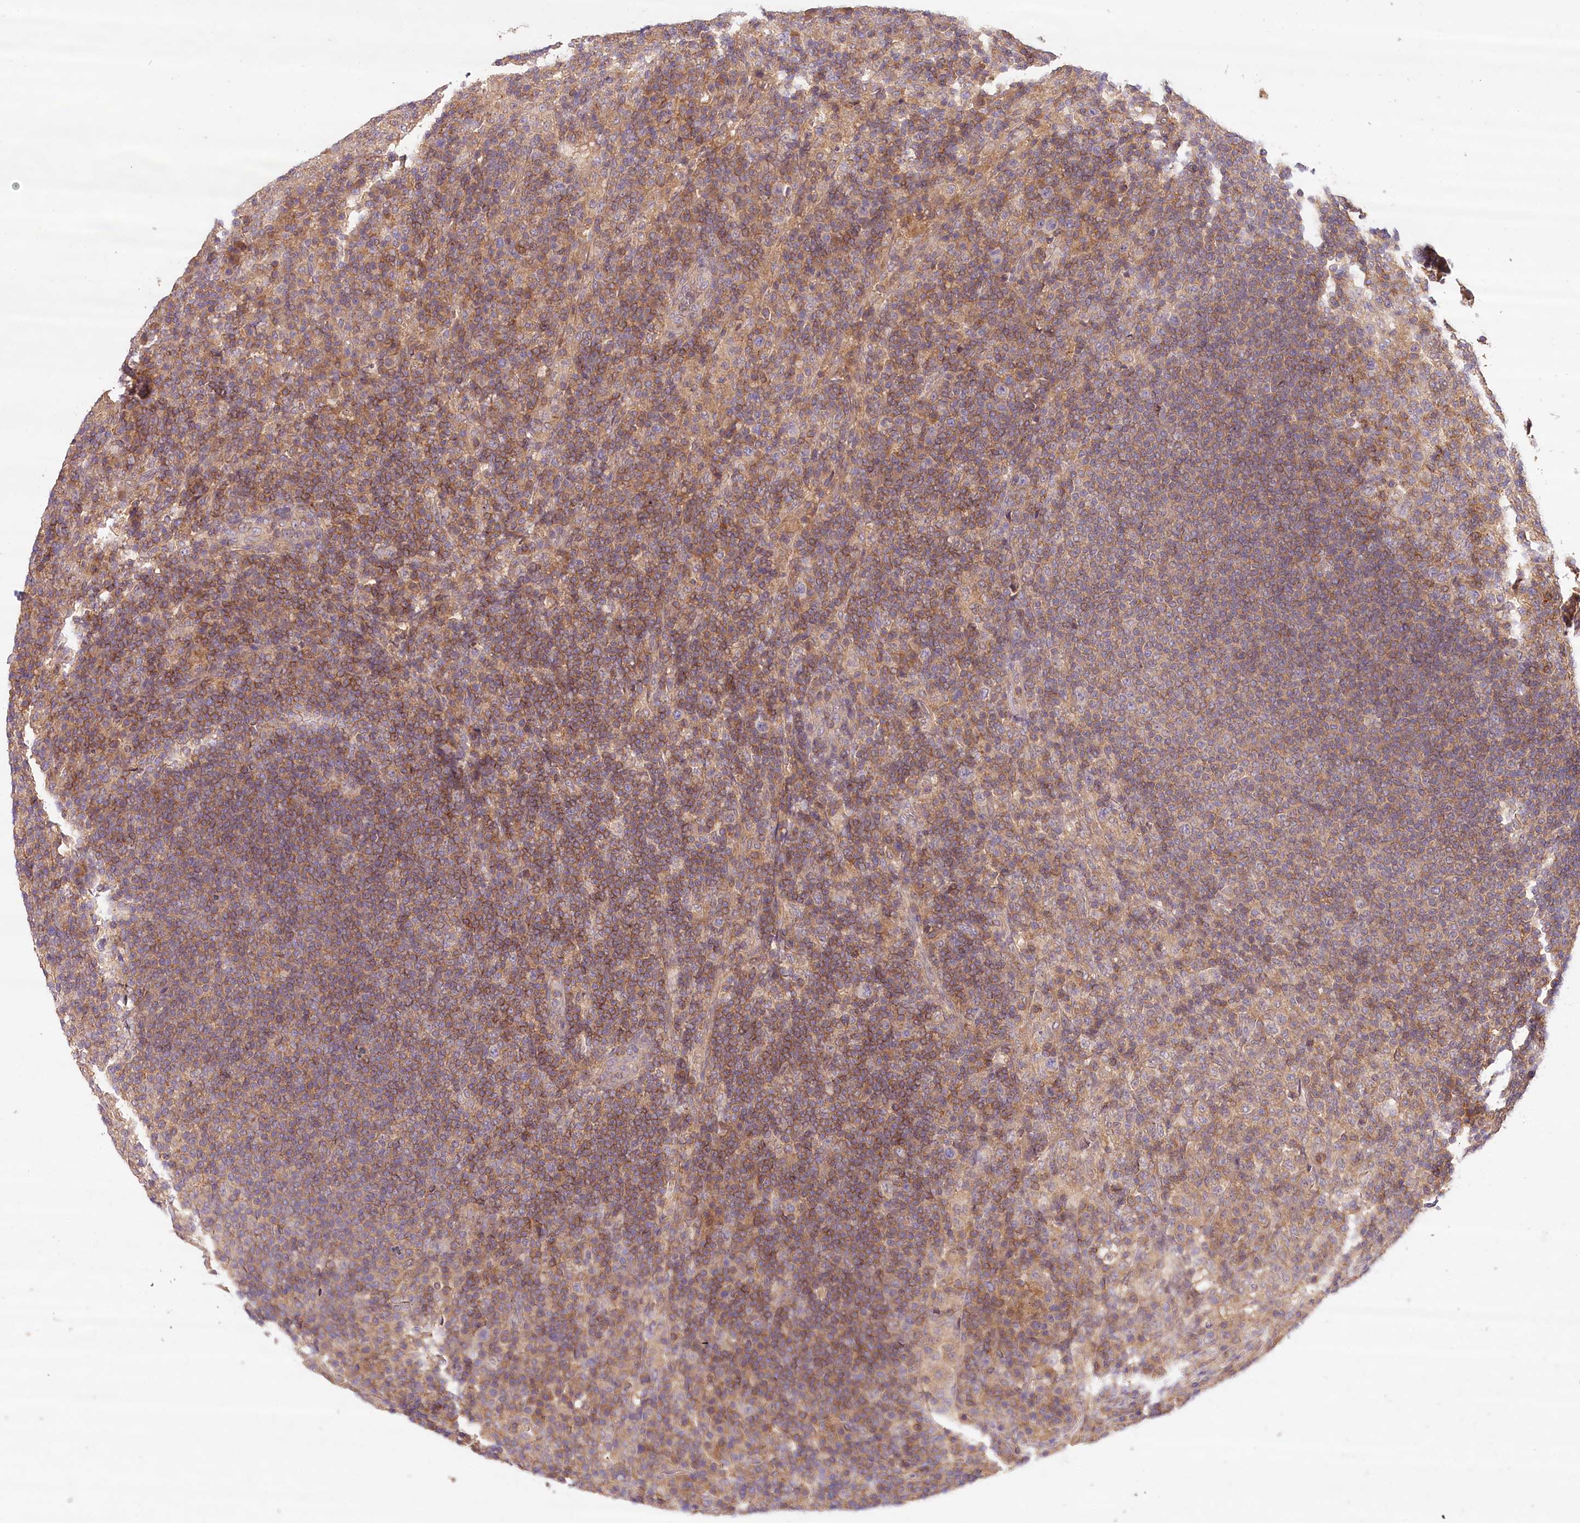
{"staining": {"intensity": "moderate", "quantity": "25%-75%", "location": "cytoplasmic/membranous"}, "tissue": "lymph node", "cell_type": "Germinal center cells", "image_type": "normal", "snomed": [{"axis": "morphology", "description": "Normal tissue, NOS"}, {"axis": "topography", "description": "Lymph node"}], "caption": "Lymph node stained for a protein demonstrates moderate cytoplasmic/membranous positivity in germinal center cells.", "gene": "LSS", "patient": {"sex": "female", "age": 53}}